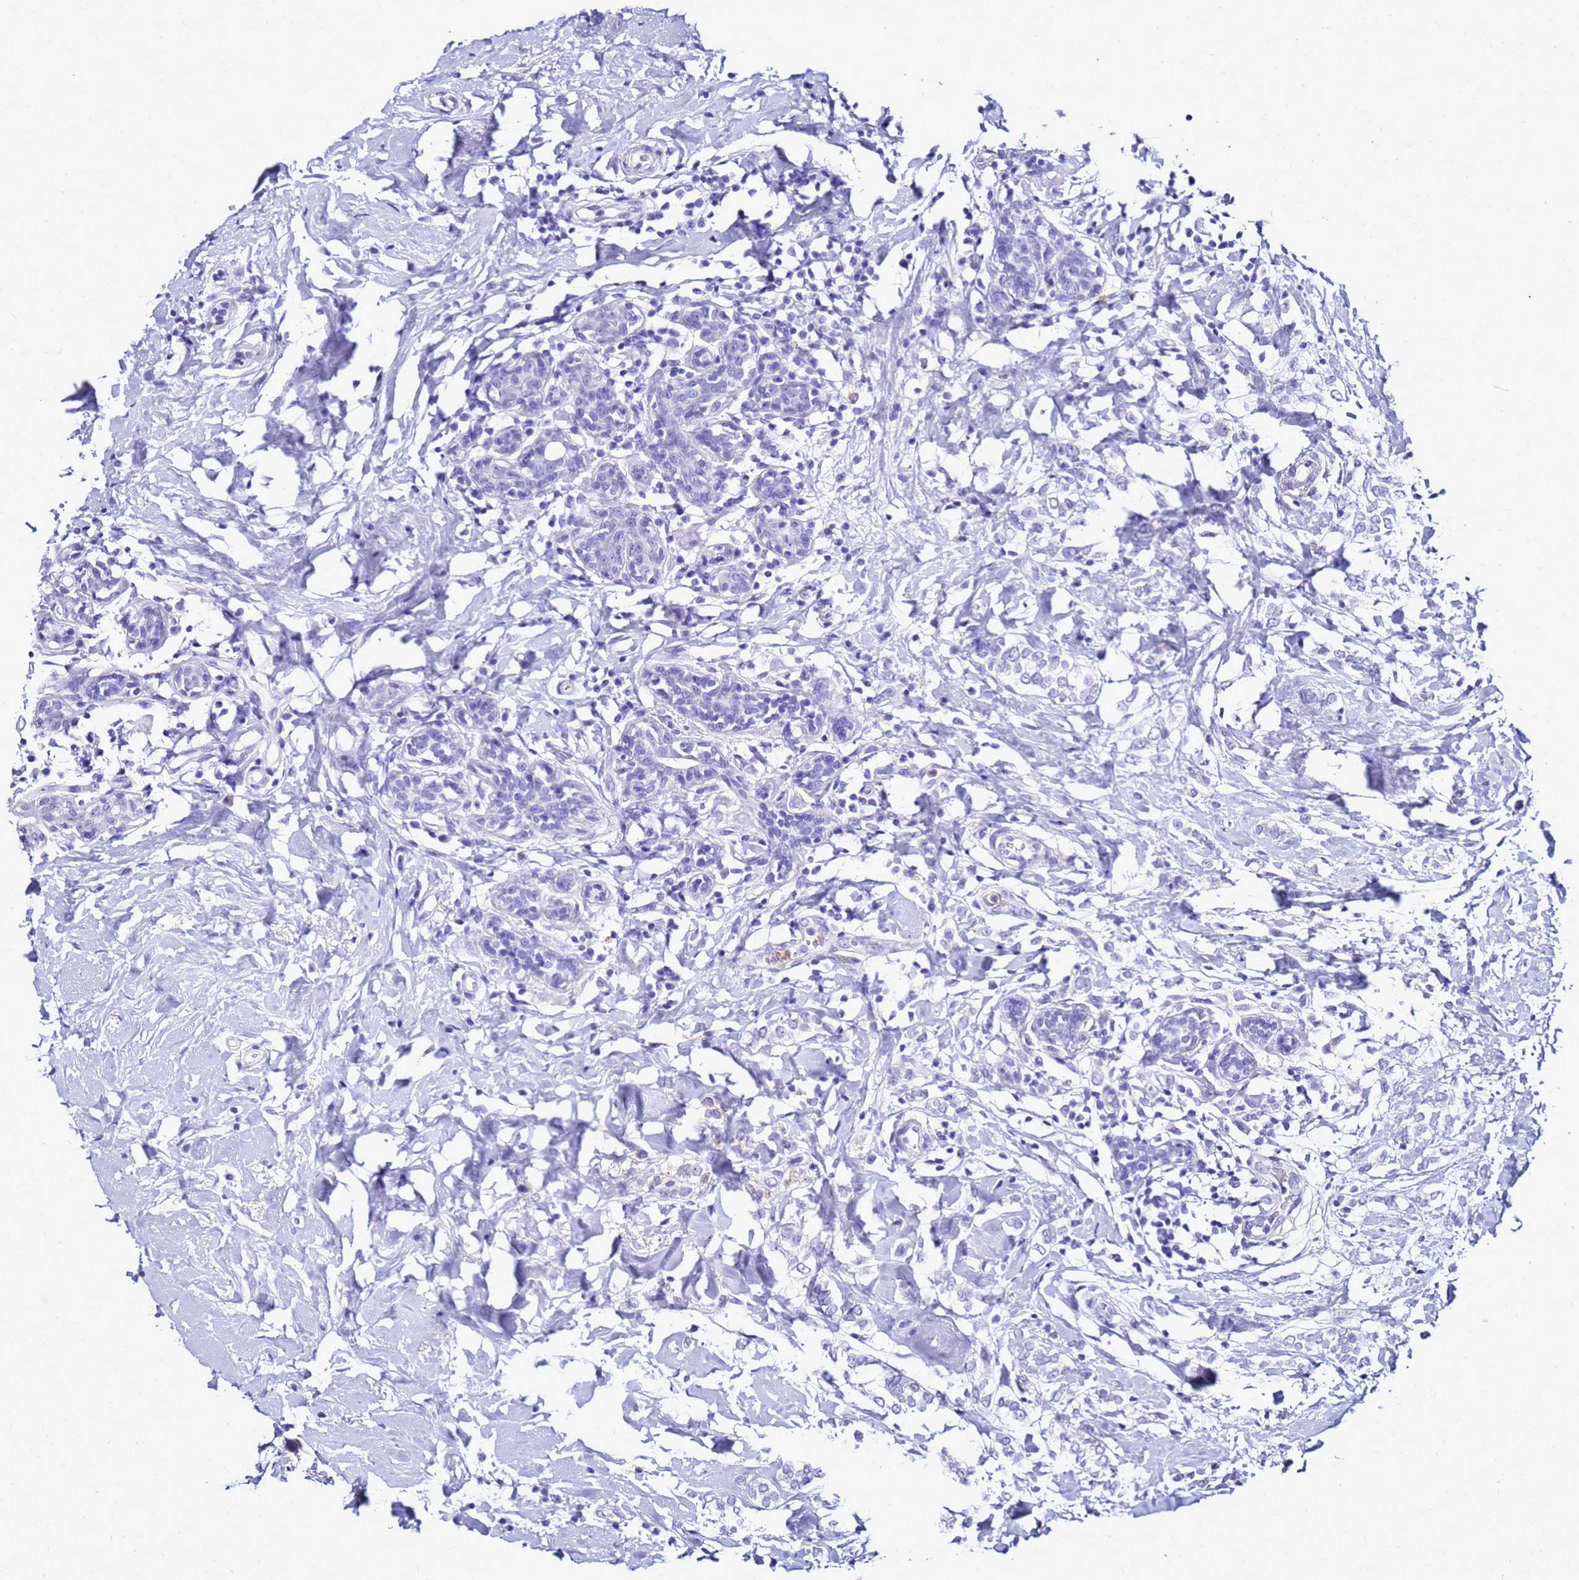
{"staining": {"intensity": "negative", "quantity": "none", "location": "none"}, "tissue": "breast cancer", "cell_type": "Tumor cells", "image_type": "cancer", "snomed": [{"axis": "morphology", "description": "Normal tissue, NOS"}, {"axis": "morphology", "description": "Lobular carcinoma"}, {"axis": "topography", "description": "Breast"}], "caption": "A high-resolution image shows immunohistochemistry staining of breast cancer, which exhibits no significant positivity in tumor cells.", "gene": "CSTA", "patient": {"sex": "female", "age": 47}}